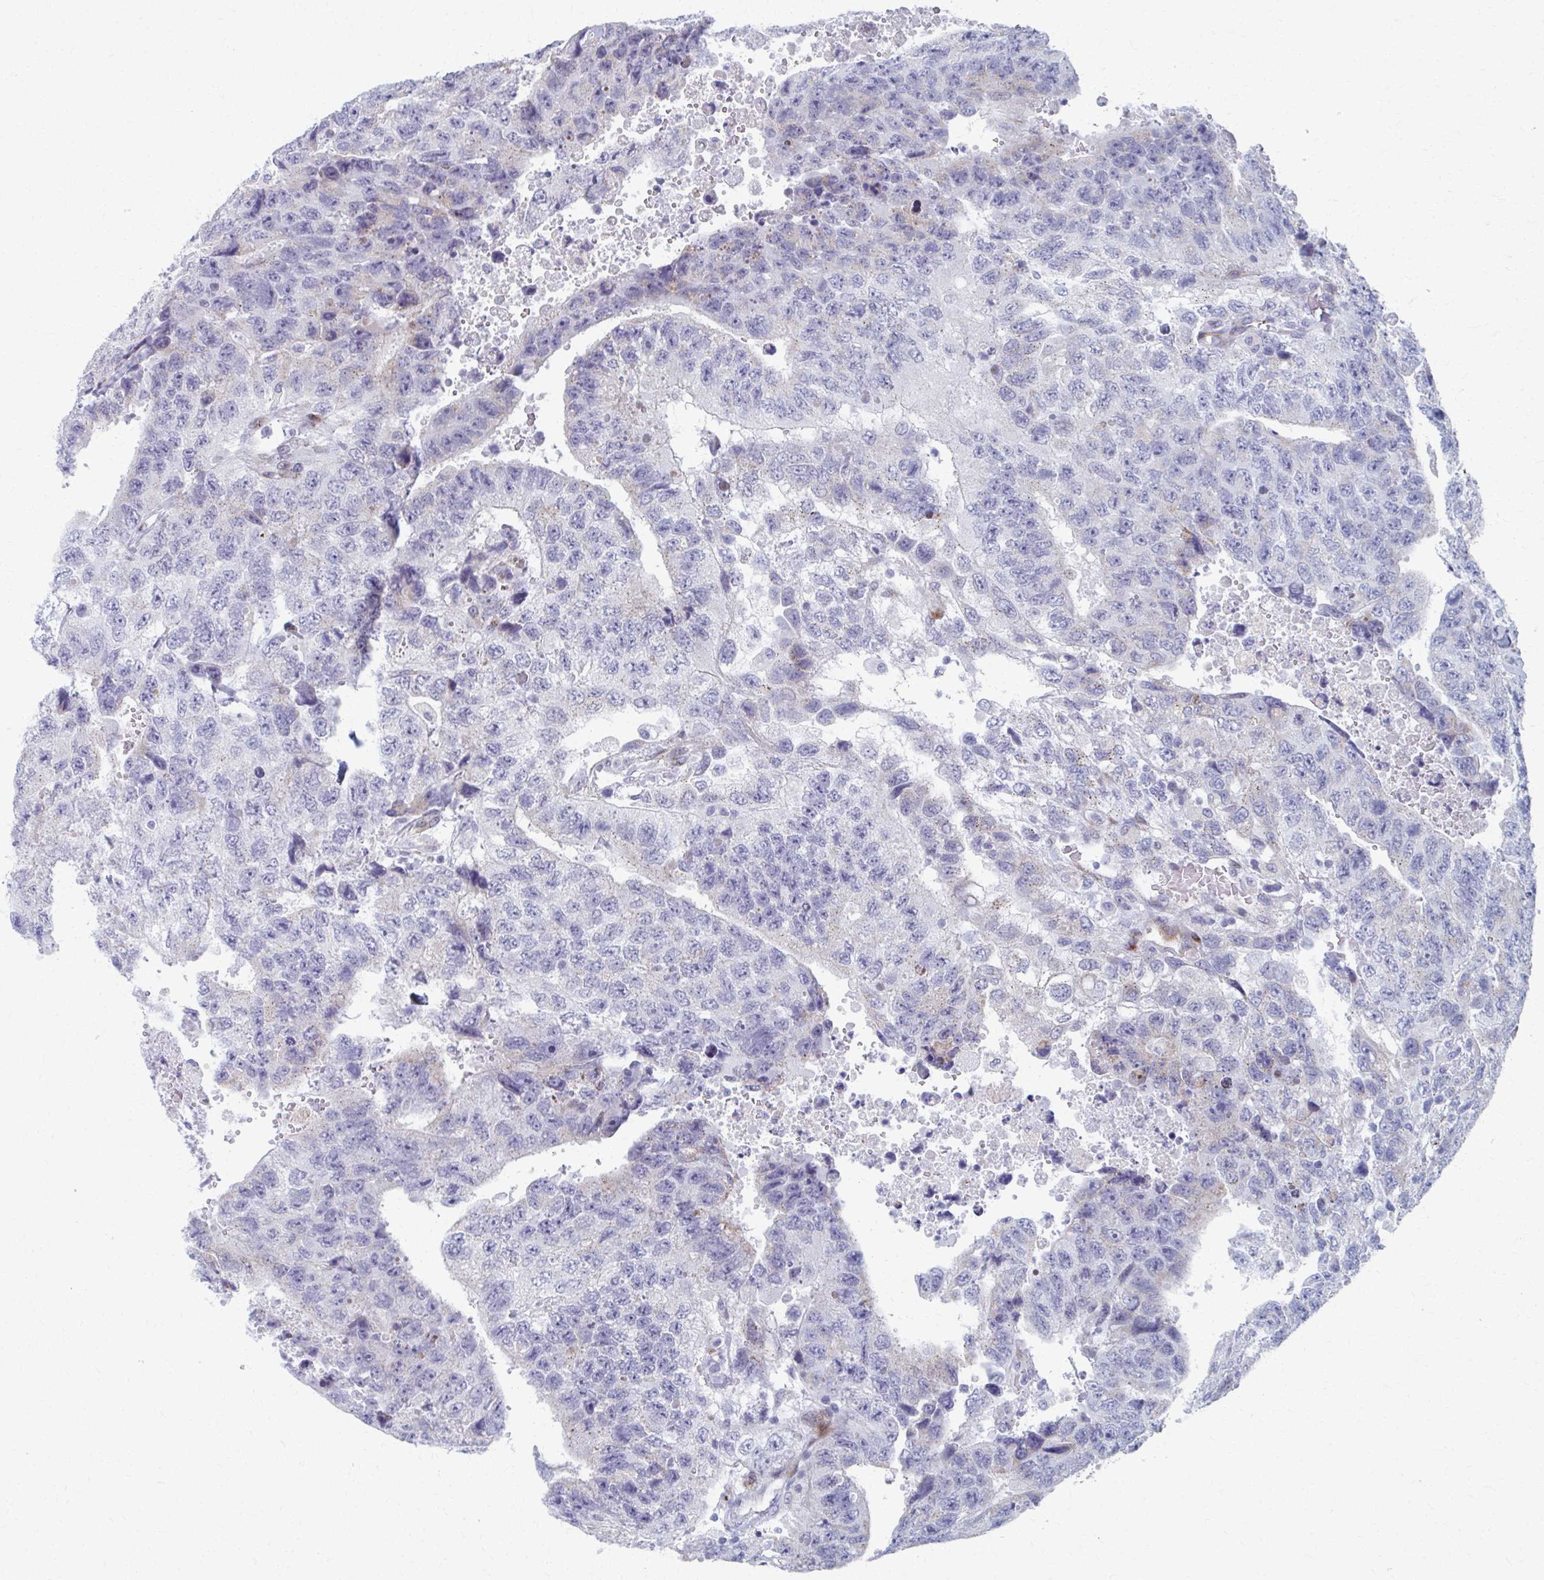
{"staining": {"intensity": "negative", "quantity": "none", "location": "none"}, "tissue": "testis cancer", "cell_type": "Tumor cells", "image_type": "cancer", "snomed": [{"axis": "morphology", "description": "Carcinoma, Embryonal, NOS"}, {"axis": "topography", "description": "Testis"}], "caption": "Immunohistochemical staining of testis embryonal carcinoma shows no significant staining in tumor cells.", "gene": "OLFM2", "patient": {"sex": "male", "age": 24}}